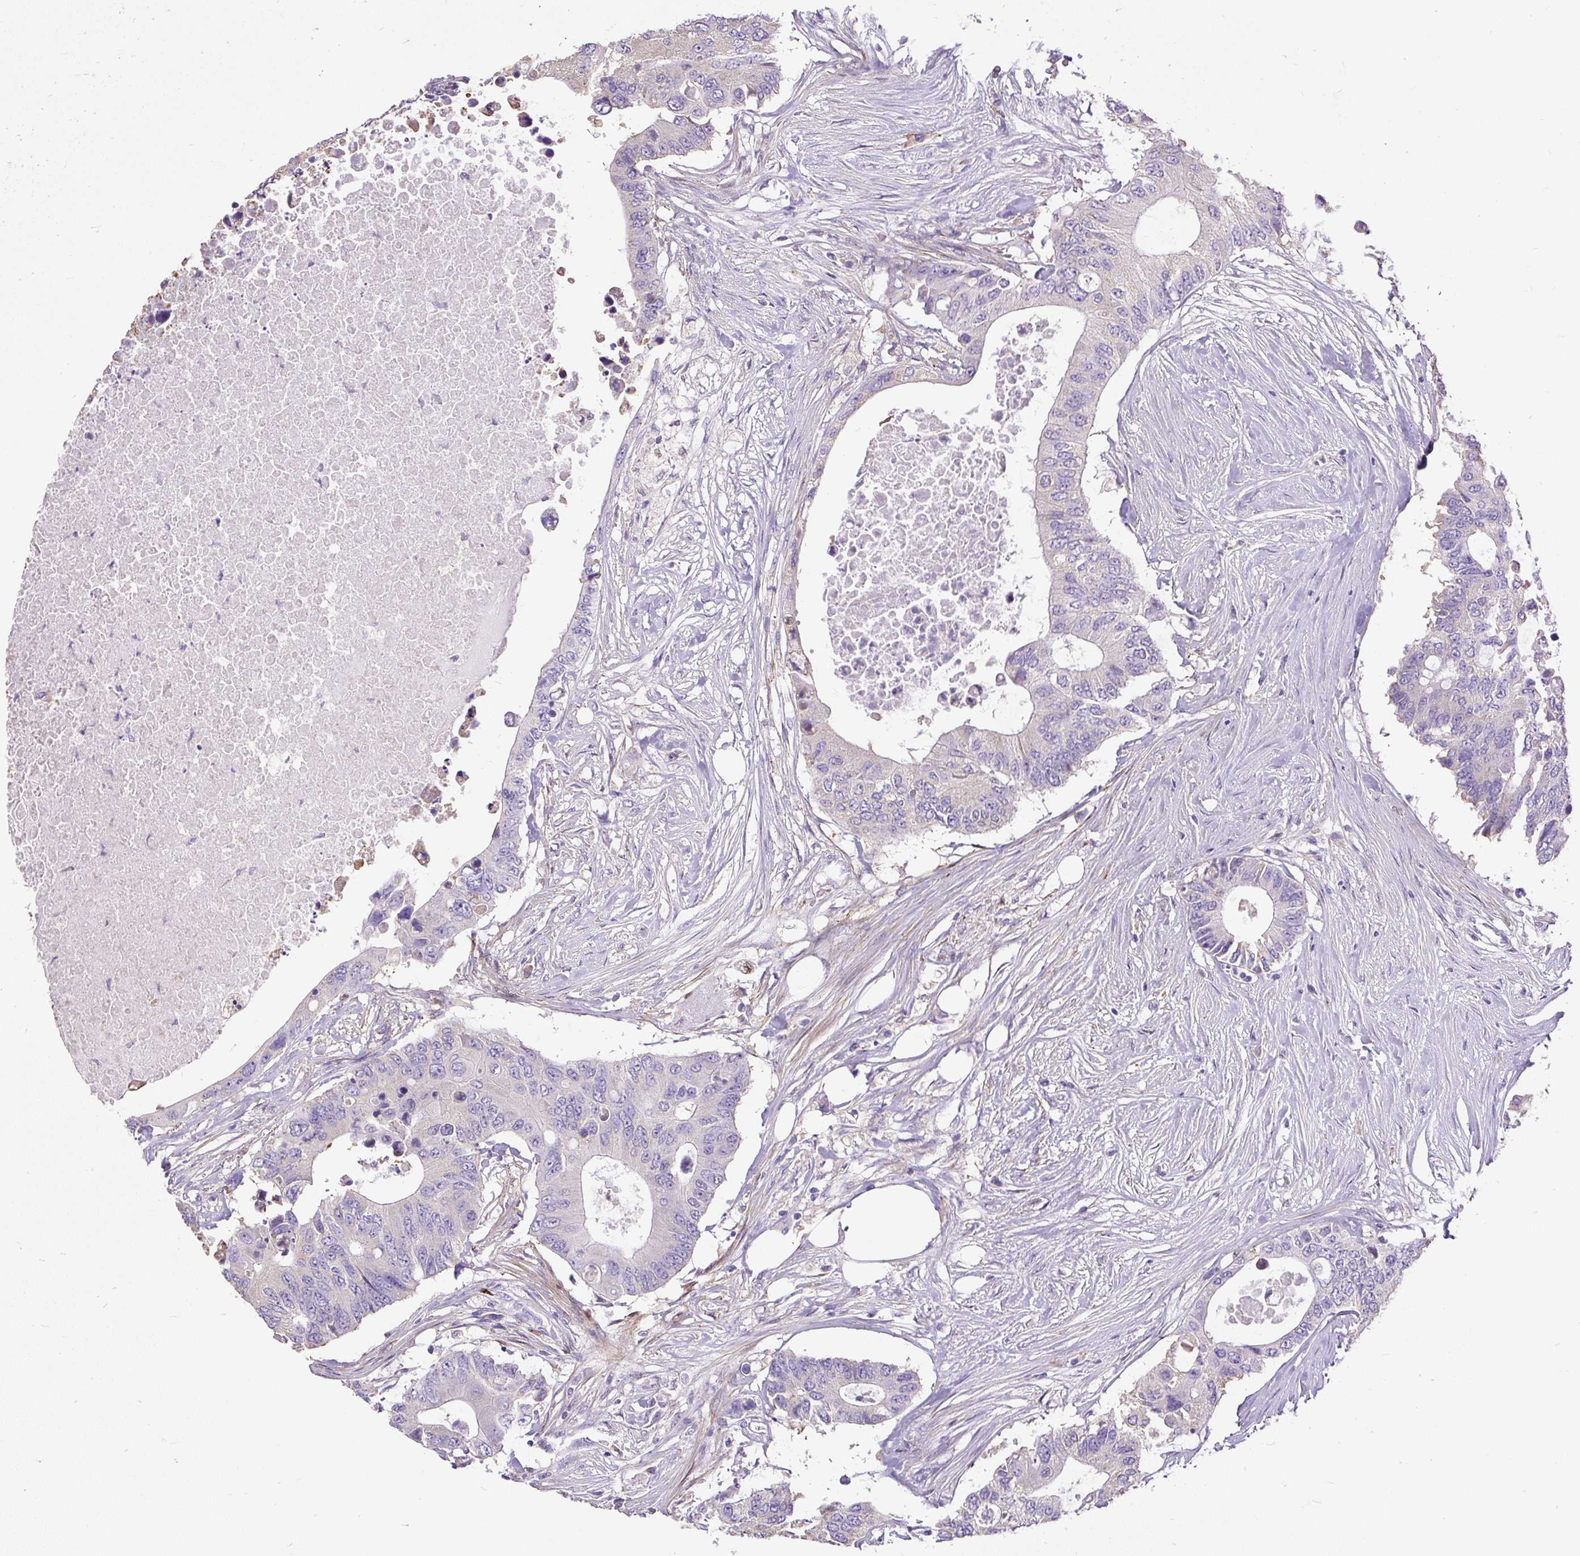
{"staining": {"intensity": "negative", "quantity": "none", "location": "none"}, "tissue": "colorectal cancer", "cell_type": "Tumor cells", "image_type": "cancer", "snomed": [{"axis": "morphology", "description": "Adenocarcinoma, NOS"}, {"axis": "topography", "description": "Colon"}], "caption": "DAB immunohistochemical staining of adenocarcinoma (colorectal) displays no significant expression in tumor cells.", "gene": "GBX1", "patient": {"sex": "male", "age": 71}}